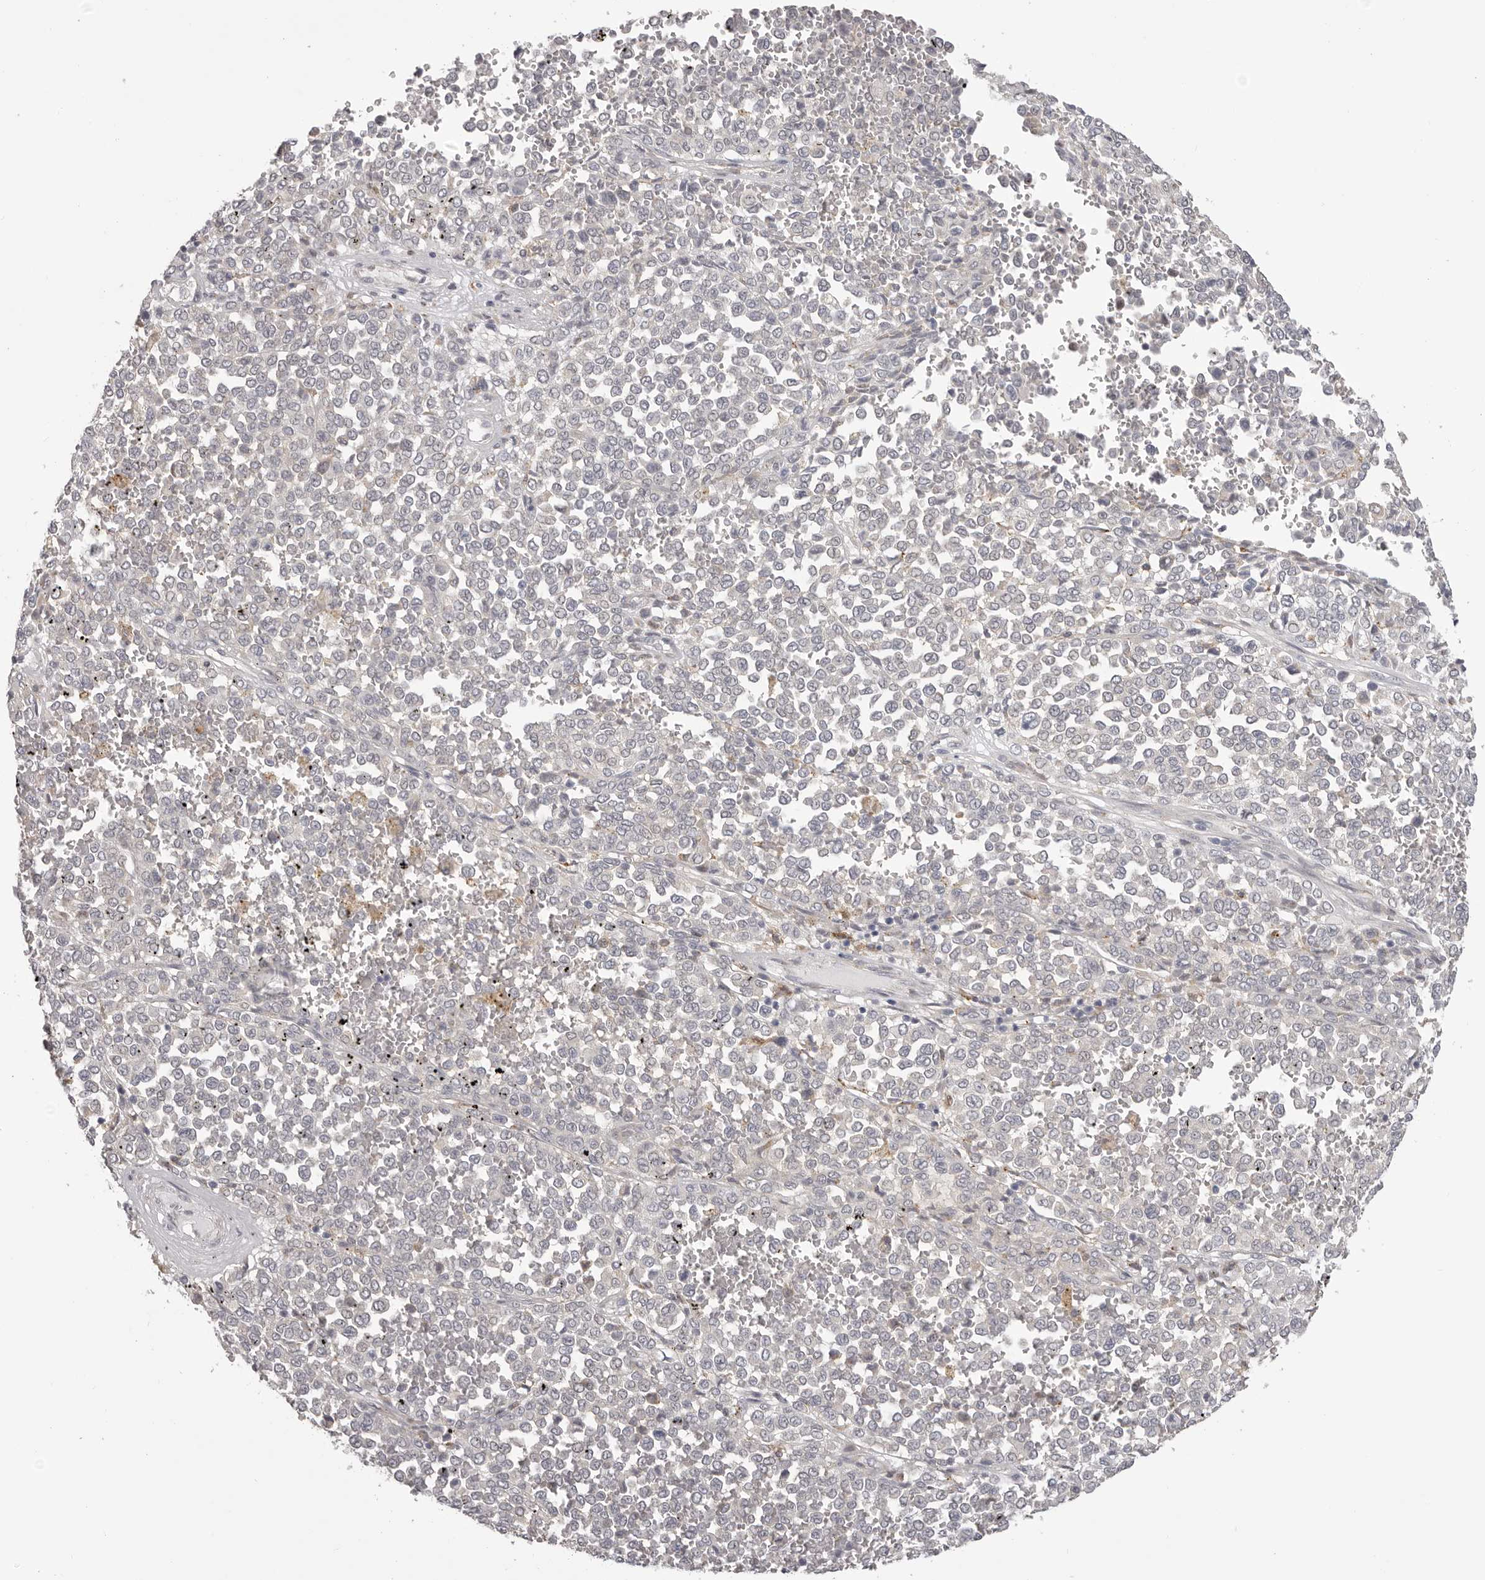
{"staining": {"intensity": "negative", "quantity": "none", "location": "none"}, "tissue": "melanoma", "cell_type": "Tumor cells", "image_type": "cancer", "snomed": [{"axis": "morphology", "description": "Malignant melanoma, Metastatic site"}, {"axis": "topography", "description": "Pancreas"}], "caption": "This is an IHC histopathology image of melanoma. There is no staining in tumor cells.", "gene": "OTUD3", "patient": {"sex": "female", "age": 30}}